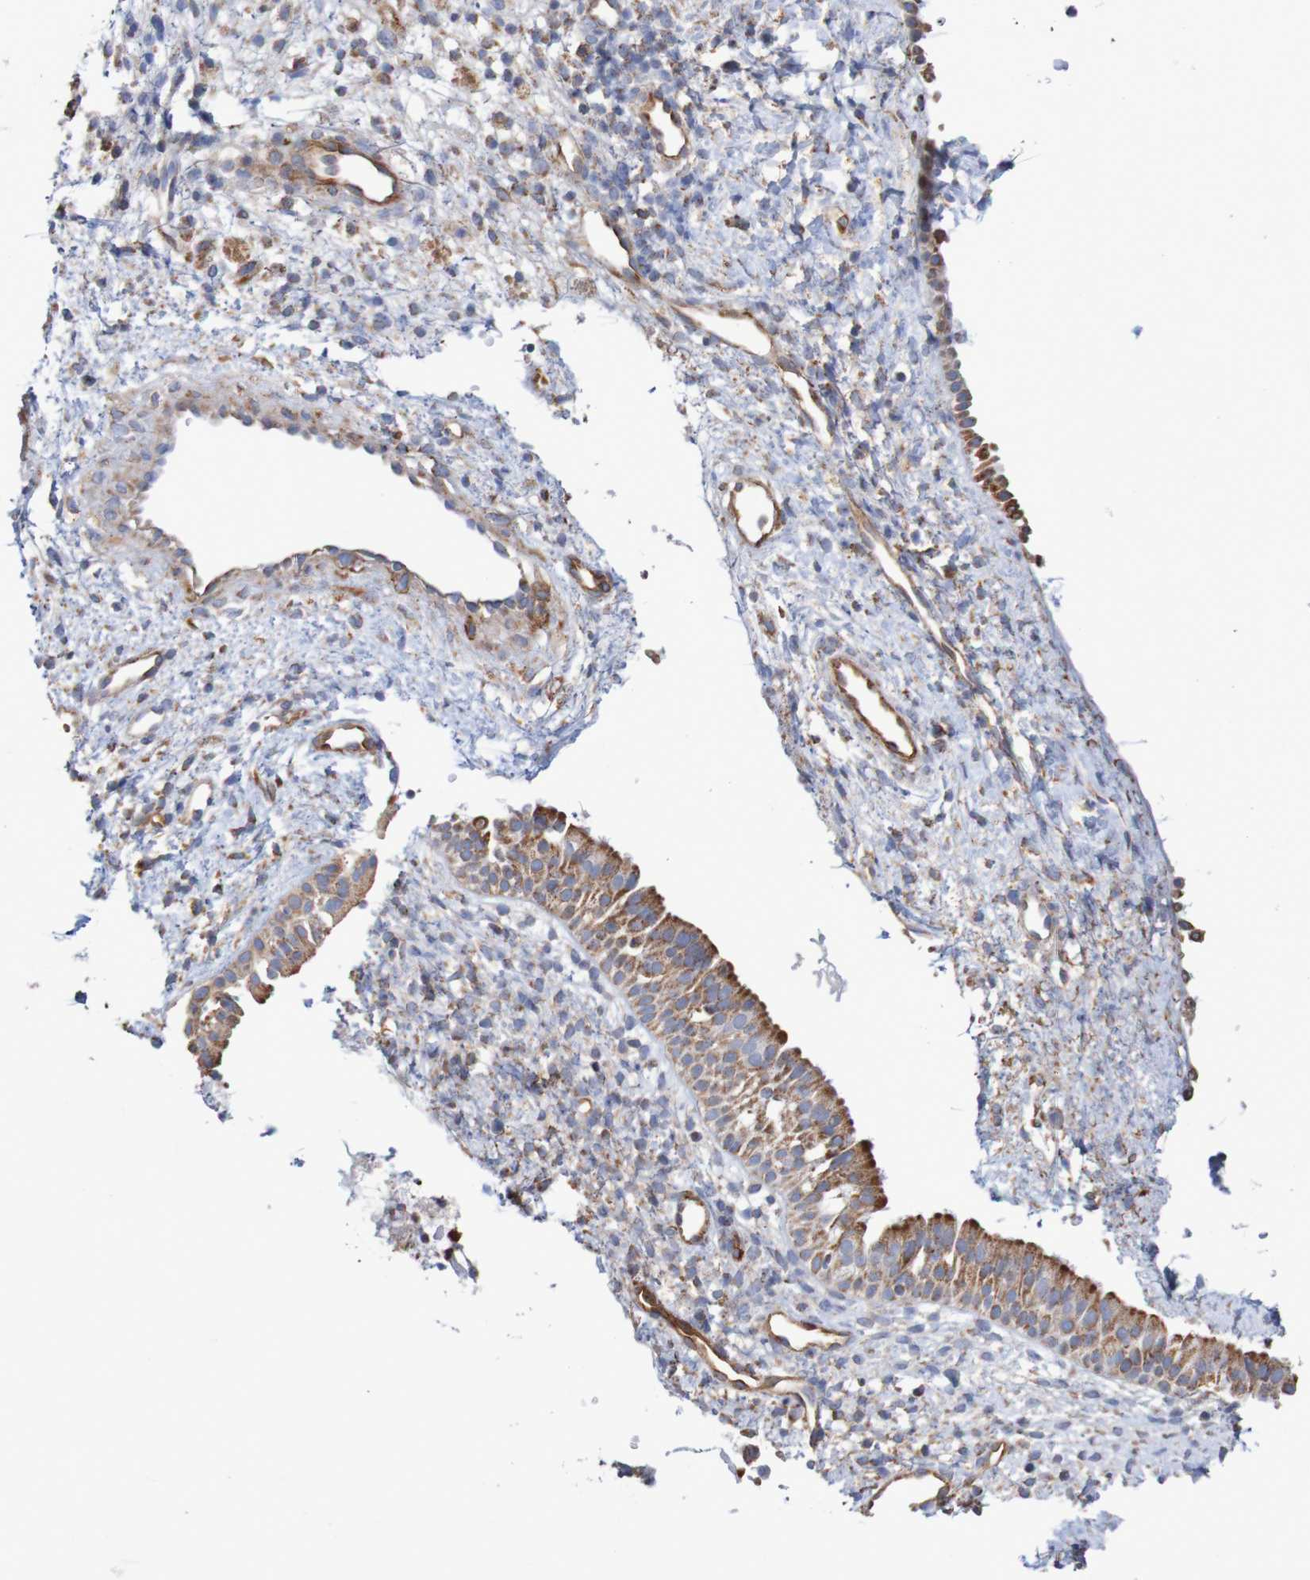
{"staining": {"intensity": "moderate", "quantity": ">75%", "location": "cytoplasmic/membranous"}, "tissue": "nasopharynx", "cell_type": "Respiratory epithelial cells", "image_type": "normal", "snomed": [{"axis": "morphology", "description": "Normal tissue, NOS"}, {"axis": "topography", "description": "Nasopharynx"}], "caption": "DAB (3,3'-diaminobenzidine) immunohistochemical staining of normal nasopharynx shows moderate cytoplasmic/membranous protein staining in approximately >75% of respiratory epithelial cells.", "gene": "MMEL1", "patient": {"sex": "male", "age": 22}}